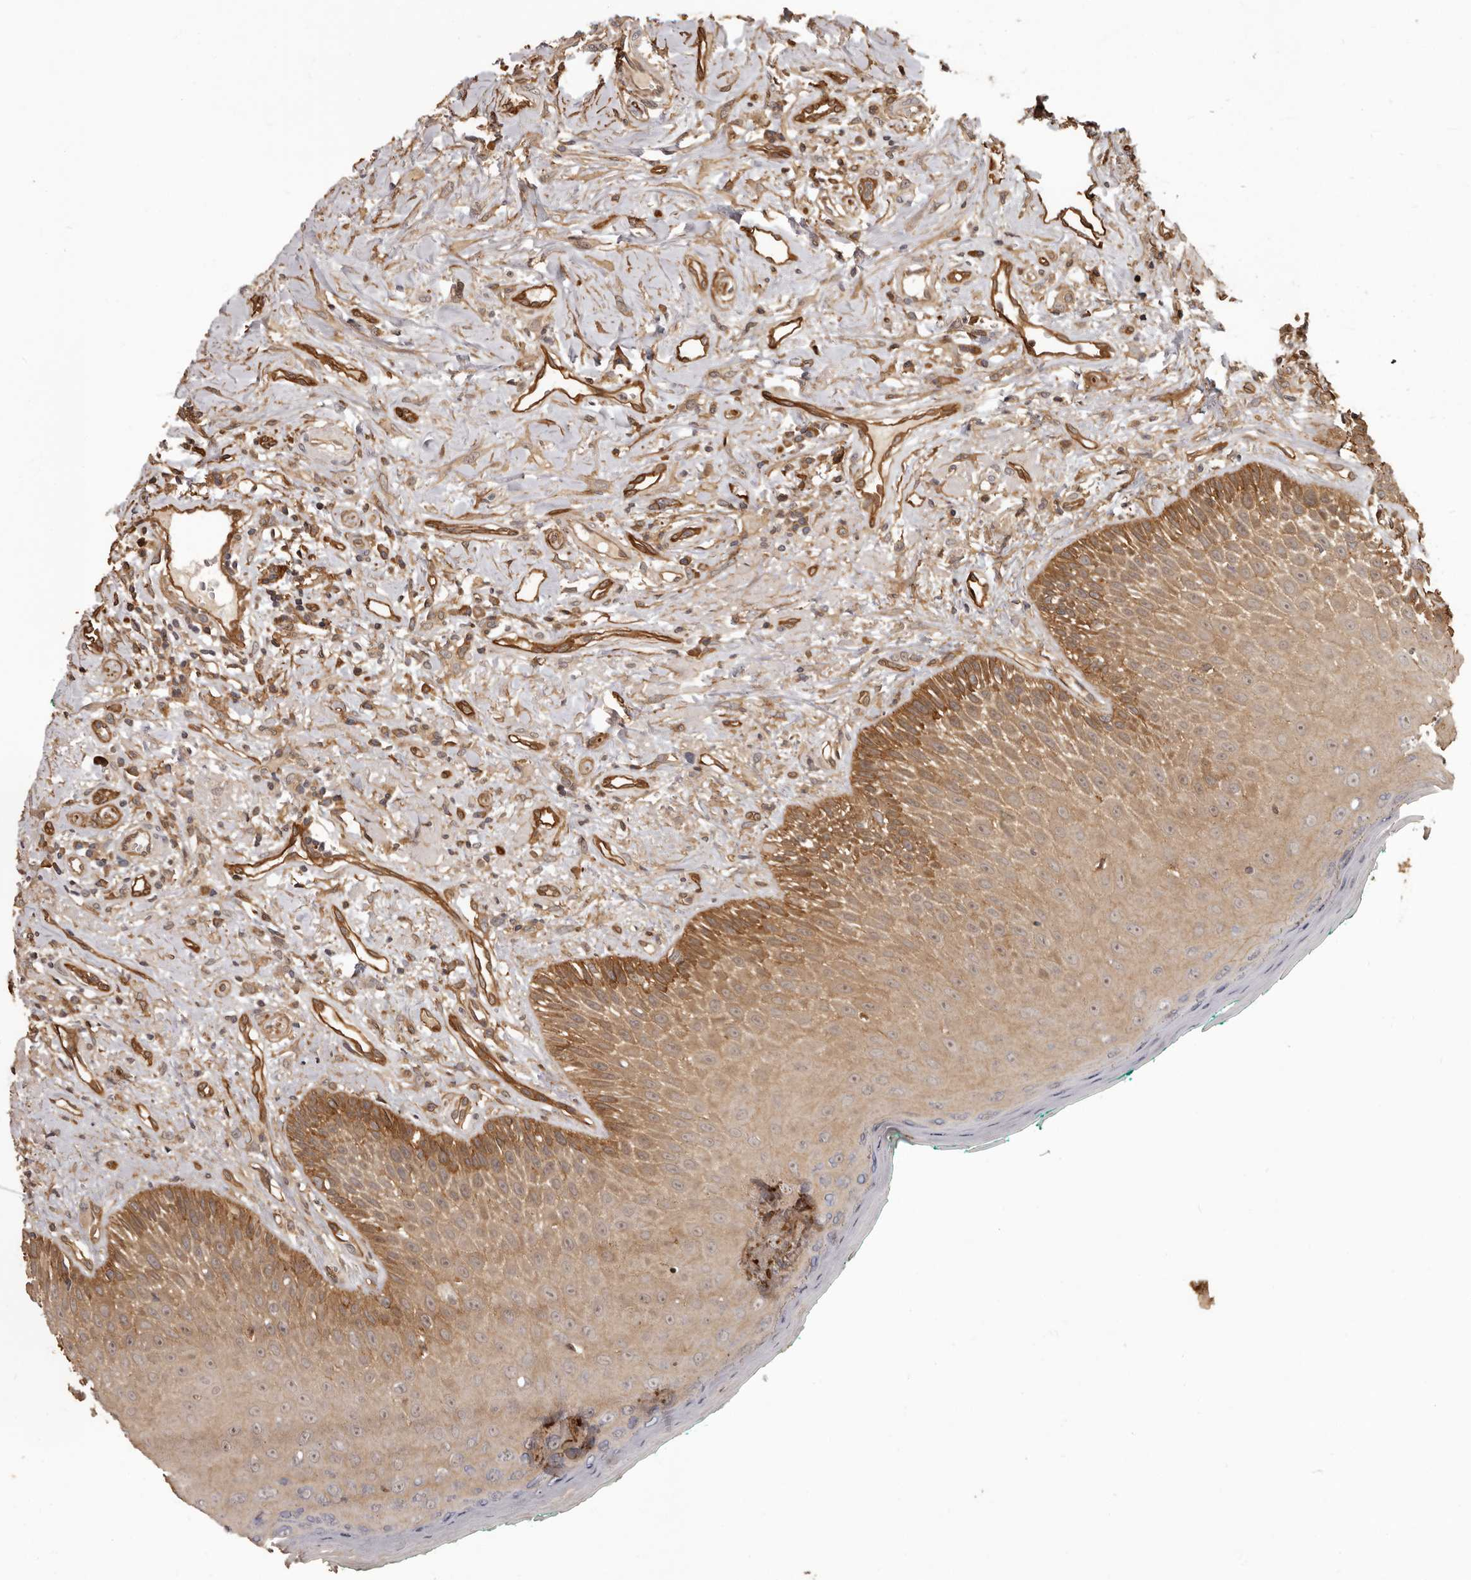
{"staining": {"intensity": "moderate", "quantity": ">75%", "location": "cytoplasmic/membranous"}, "tissue": "oral mucosa", "cell_type": "Squamous epithelial cells", "image_type": "normal", "snomed": [{"axis": "morphology", "description": "Normal tissue, NOS"}, {"axis": "topography", "description": "Oral tissue"}], "caption": "Immunohistochemistry photomicrograph of benign oral mucosa: human oral mucosa stained using IHC shows medium levels of moderate protein expression localized specifically in the cytoplasmic/membranous of squamous epithelial cells, appearing as a cytoplasmic/membranous brown color.", "gene": "SLITRK6", "patient": {"sex": "female", "age": 70}}